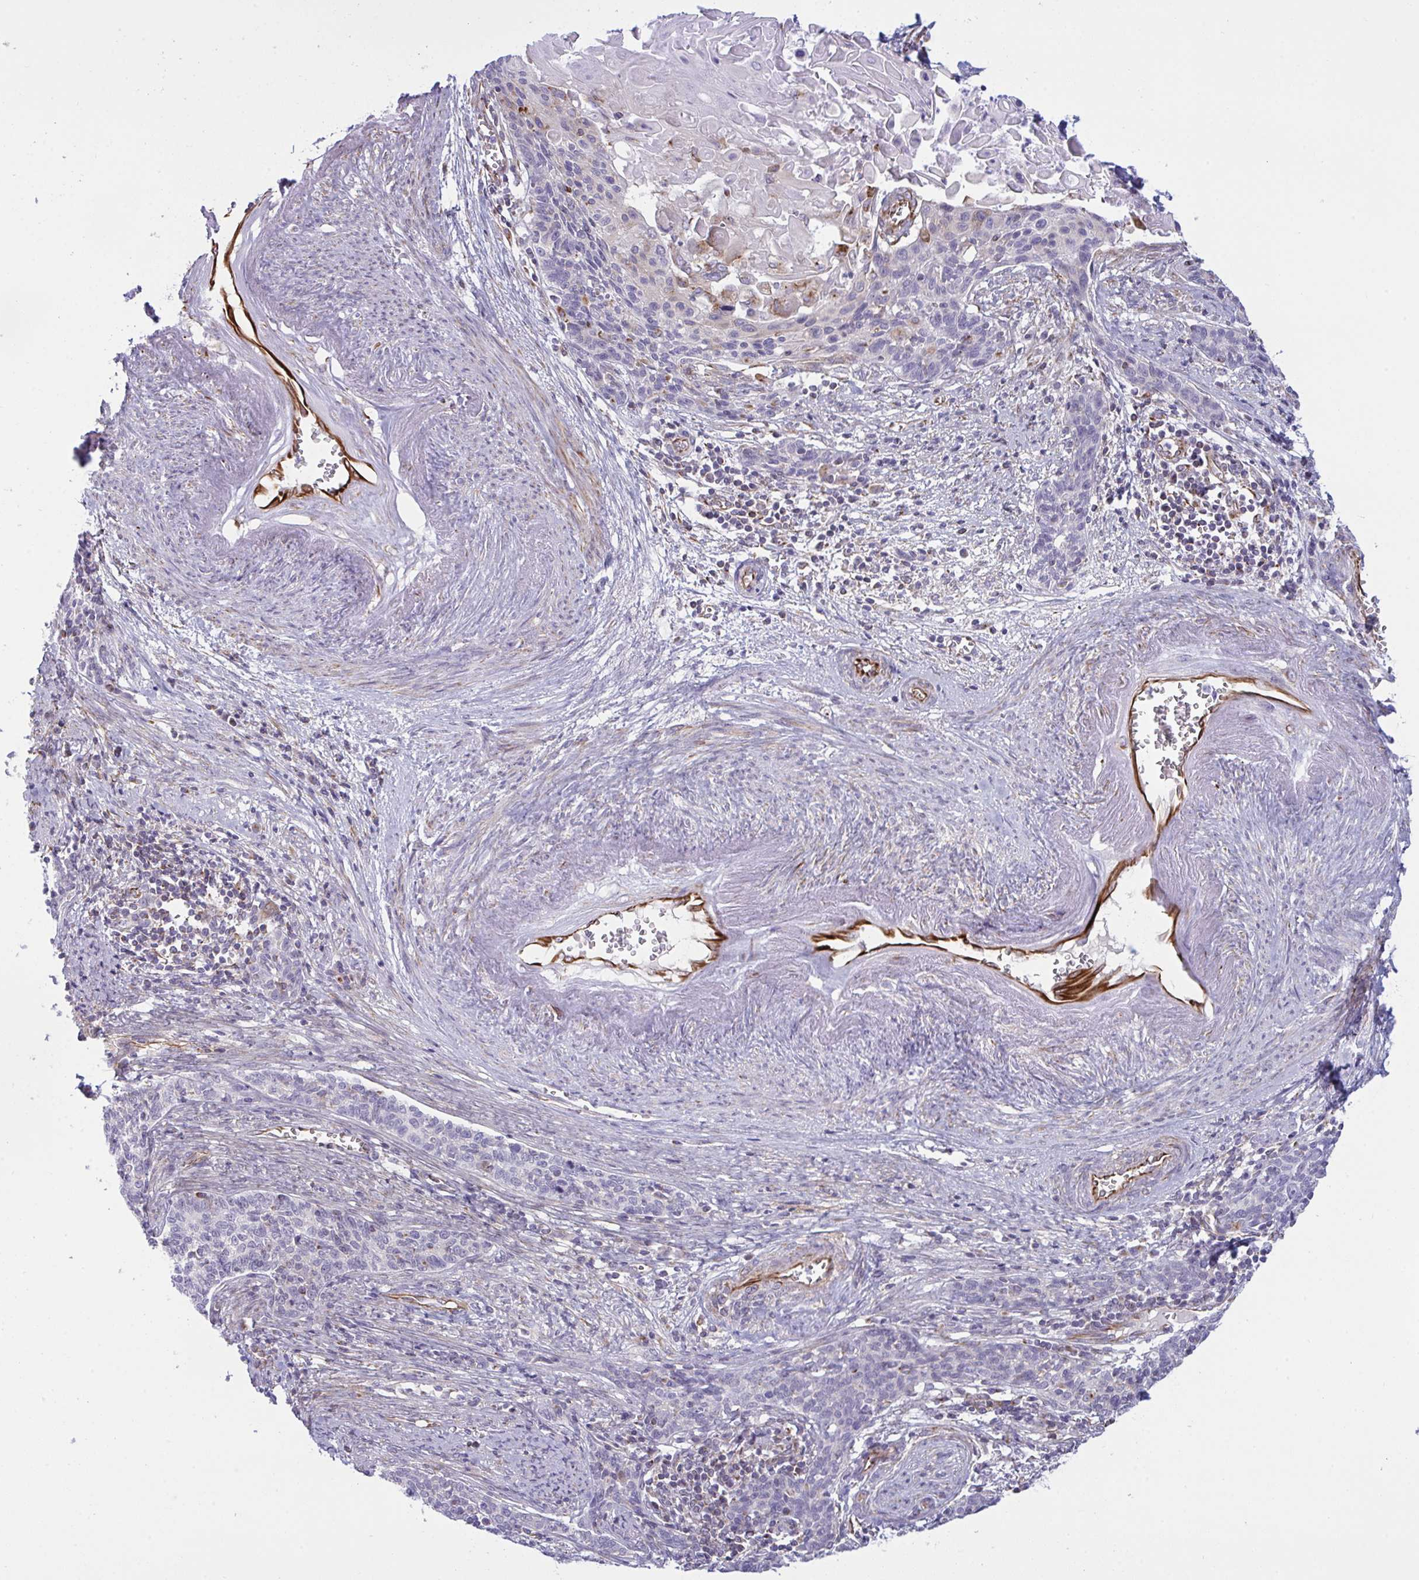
{"staining": {"intensity": "negative", "quantity": "none", "location": "none"}, "tissue": "cervical cancer", "cell_type": "Tumor cells", "image_type": "cancer", "snomed": [{"axis": "morphology", "description": "Squamous cell carcinoma, NOS"}, {"axis": "topography", "description": "Cervix"}], "caption": "IHC micrograph of neoplastic tissue: human cervical cancer stained with DAB (3,3'-diaminobenzidine) exhibits no significant protein positivity in tumor cells.", "gene": "DCBLD1", "patient": {"sex": "female", "age": 39}}